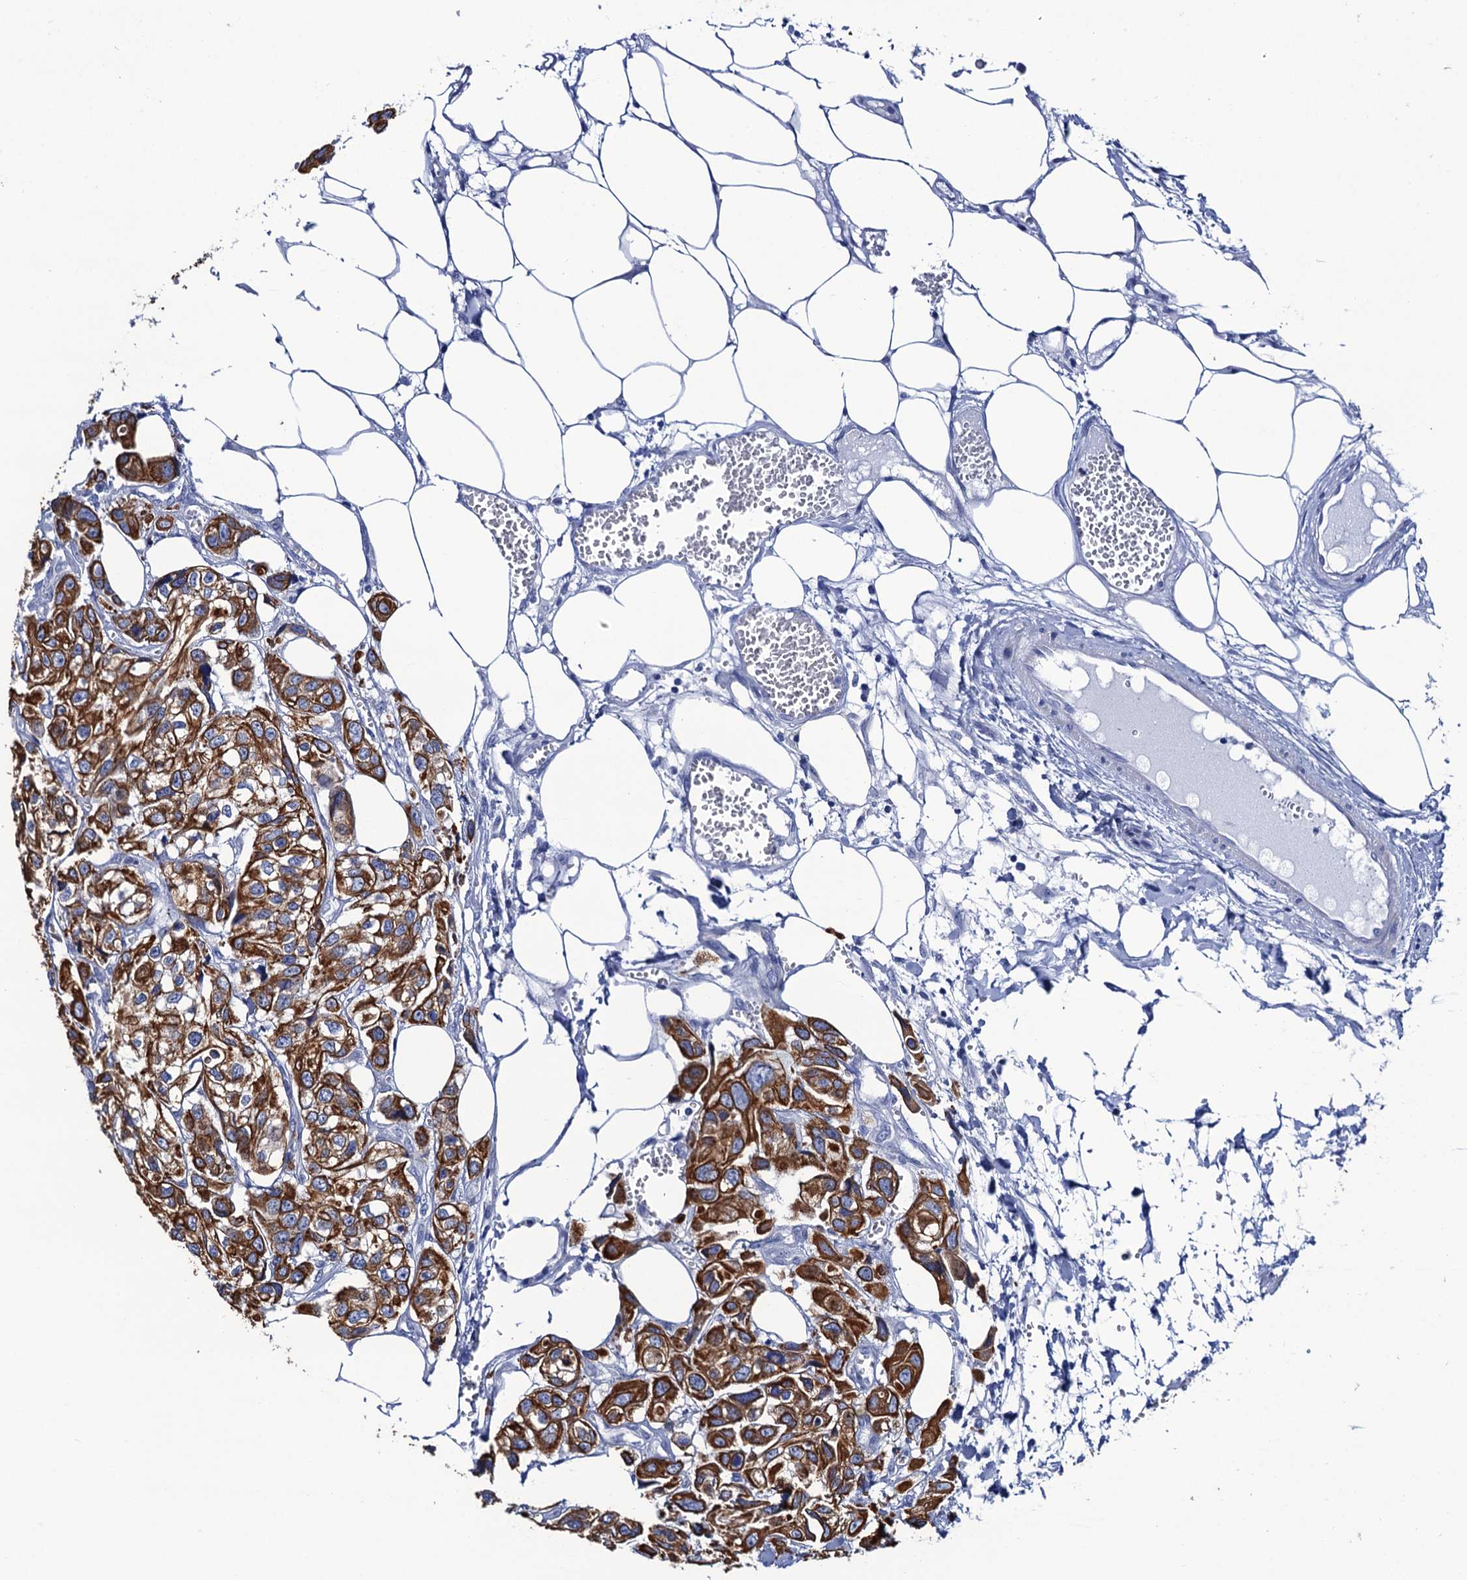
{"staining": {"intensity": "strong", "quantity": ">75%", "location": "cytoplasmic/membranous"}, "tissue": "urothelial cancer", "cell_type": "Tumor cells", "image_type": "cancer", "snomed": [{"axis": "morphology", "description": "Urothelial carcinoma, High grade"}, {"axis": "topography", "description": "Urinary bladder"}], "caption": "Urothelial cancer stained for a protein shows strong cytoplasmic/membranous positivity in tumor cells. The staining is performed using DAB (3,3'-diaminobenzidine) brown chromogen to label protein expression. The nuclei are counter-stained blue using hematoxylin.", "gene": "RAB3IP", "patient": {"sex": "male", "age": 67}}